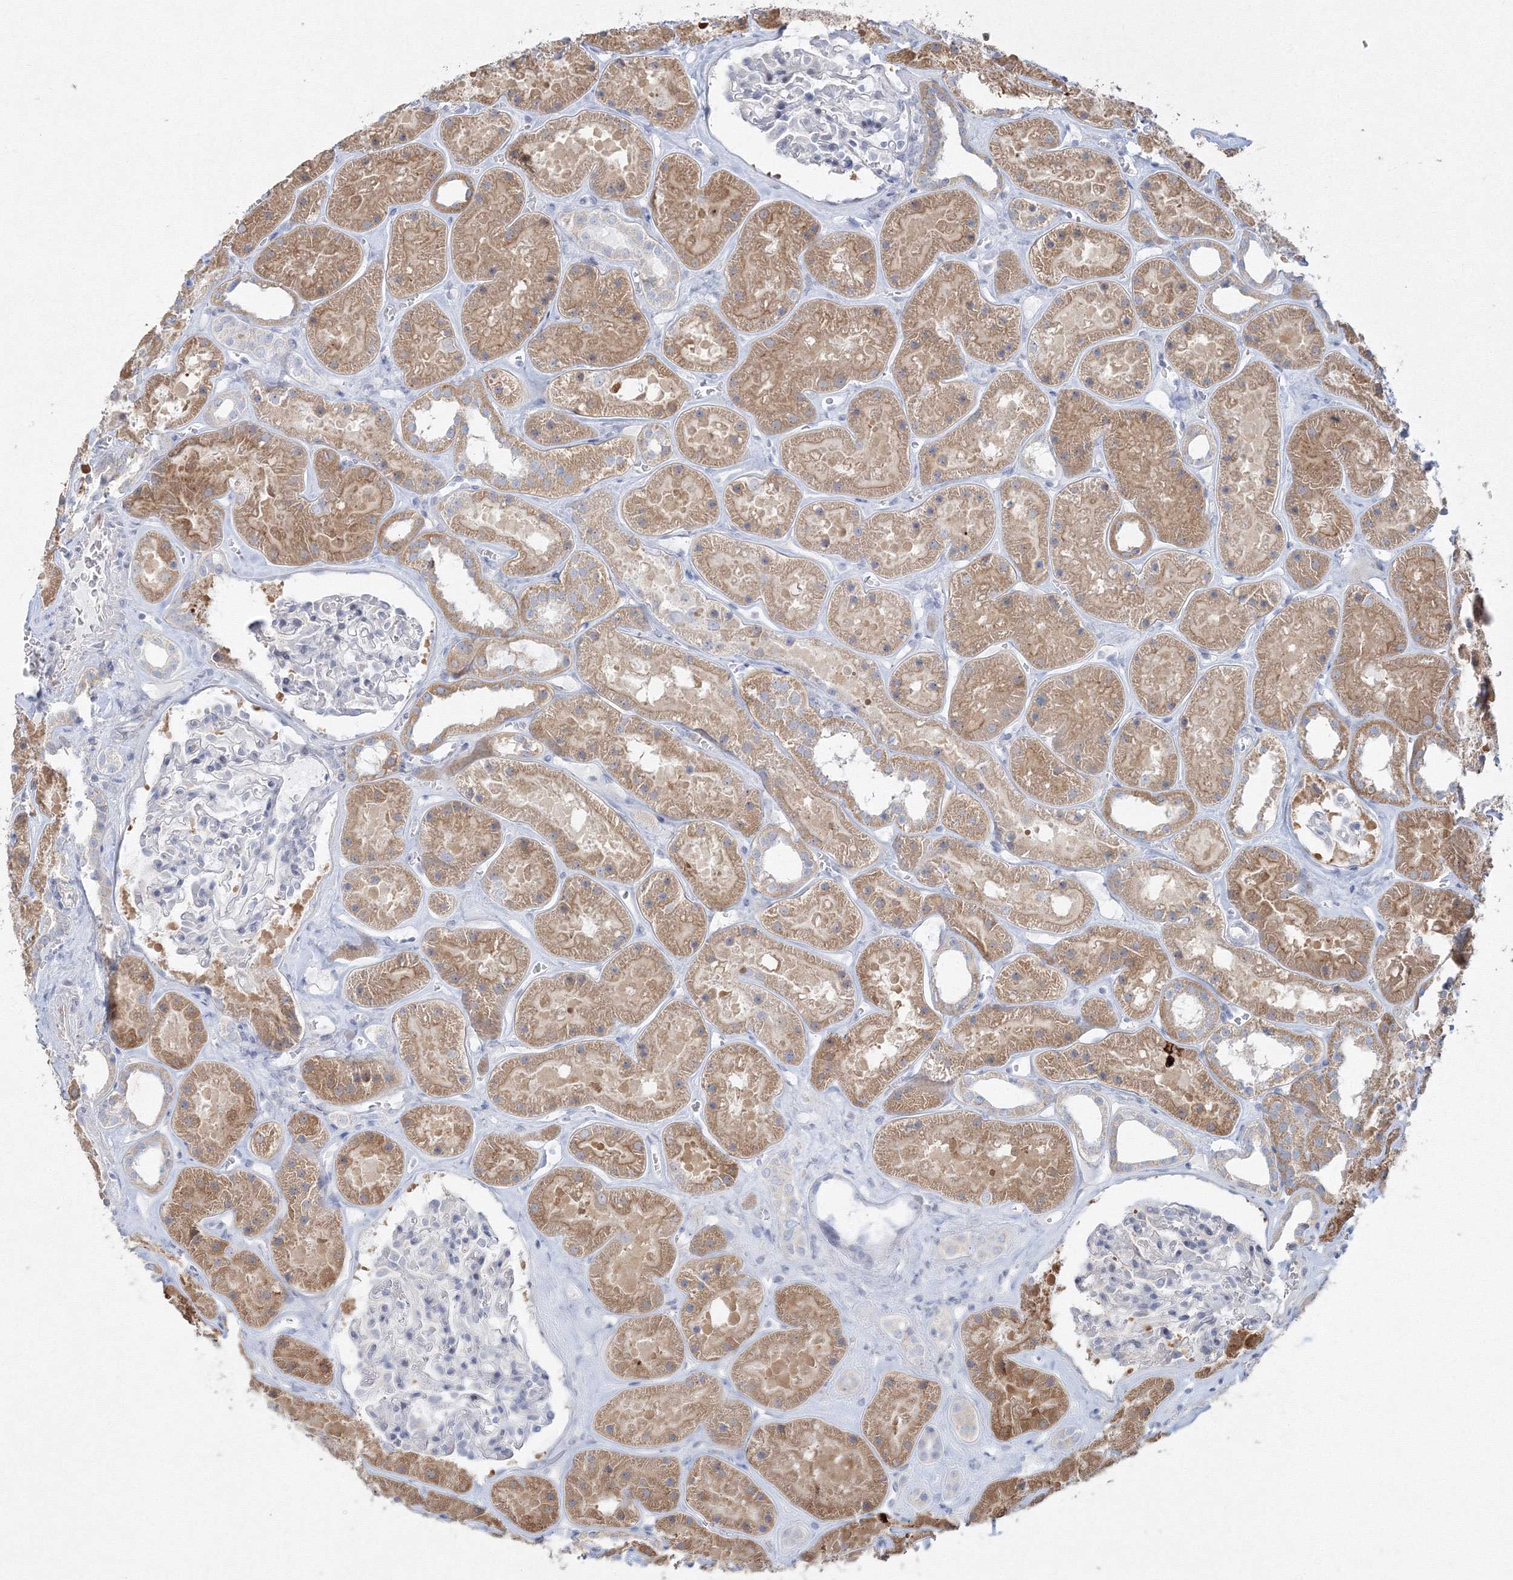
{"staining": {"intensity": "negative", "quantity": "none", "location": "none"}, "tissue": "kidney", "cell_type": "Cells in glomeruli", "image_type": "normal", "snomed": [{"axis": "morphology", "description": "Normal tissue, NOS"}, {"axis": "topography", "description": "Kidney"}], "caption": "High power microscopy histopathology image of an IHC image of normal kidney, revealing no significant expression in cells in glomeruli.", "gene": "WDR49", "patient": {"sex": "female", "age": 41}}